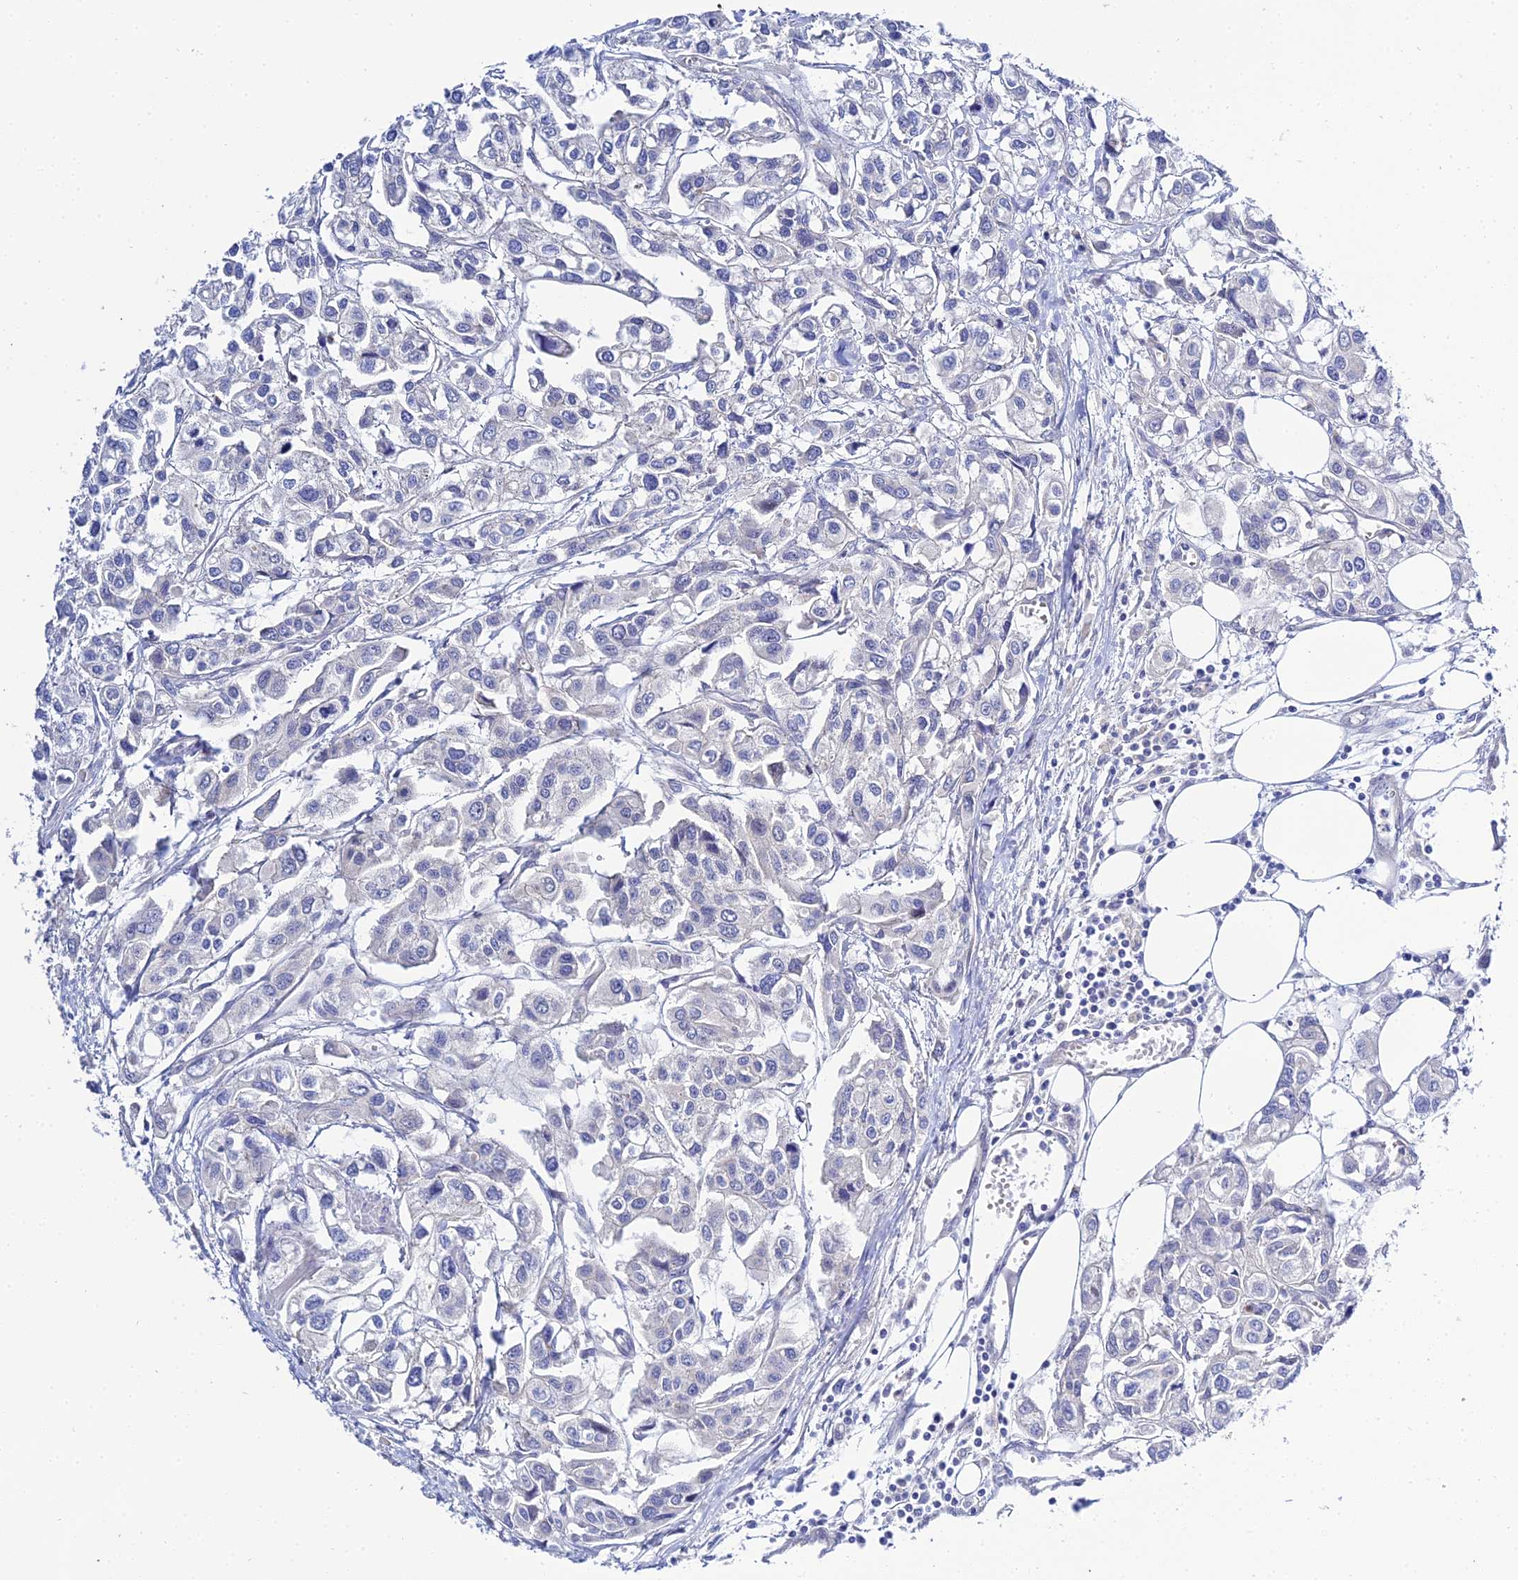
{"staining": {"intensity": "negative", "quantity": "none", "location": "none"}, "tissue": "urothelial cancer", "cell_type": "Tumor cells", "image_type": "cancer", "snomed": [{"axis": "morphology", "description": "Urothelial carcinoma, High grade"}, {"axis": "topography", "description": "Urinary bladder"}], "caption": "An IHC micrograph of urothelial carcinoma (high-grade) is shown. There is no staining in tumor cells of urothelial carcinoma (high-grade).", "gene": "APOBEC3H", "patient": {"sex": "male", "age": 67}}